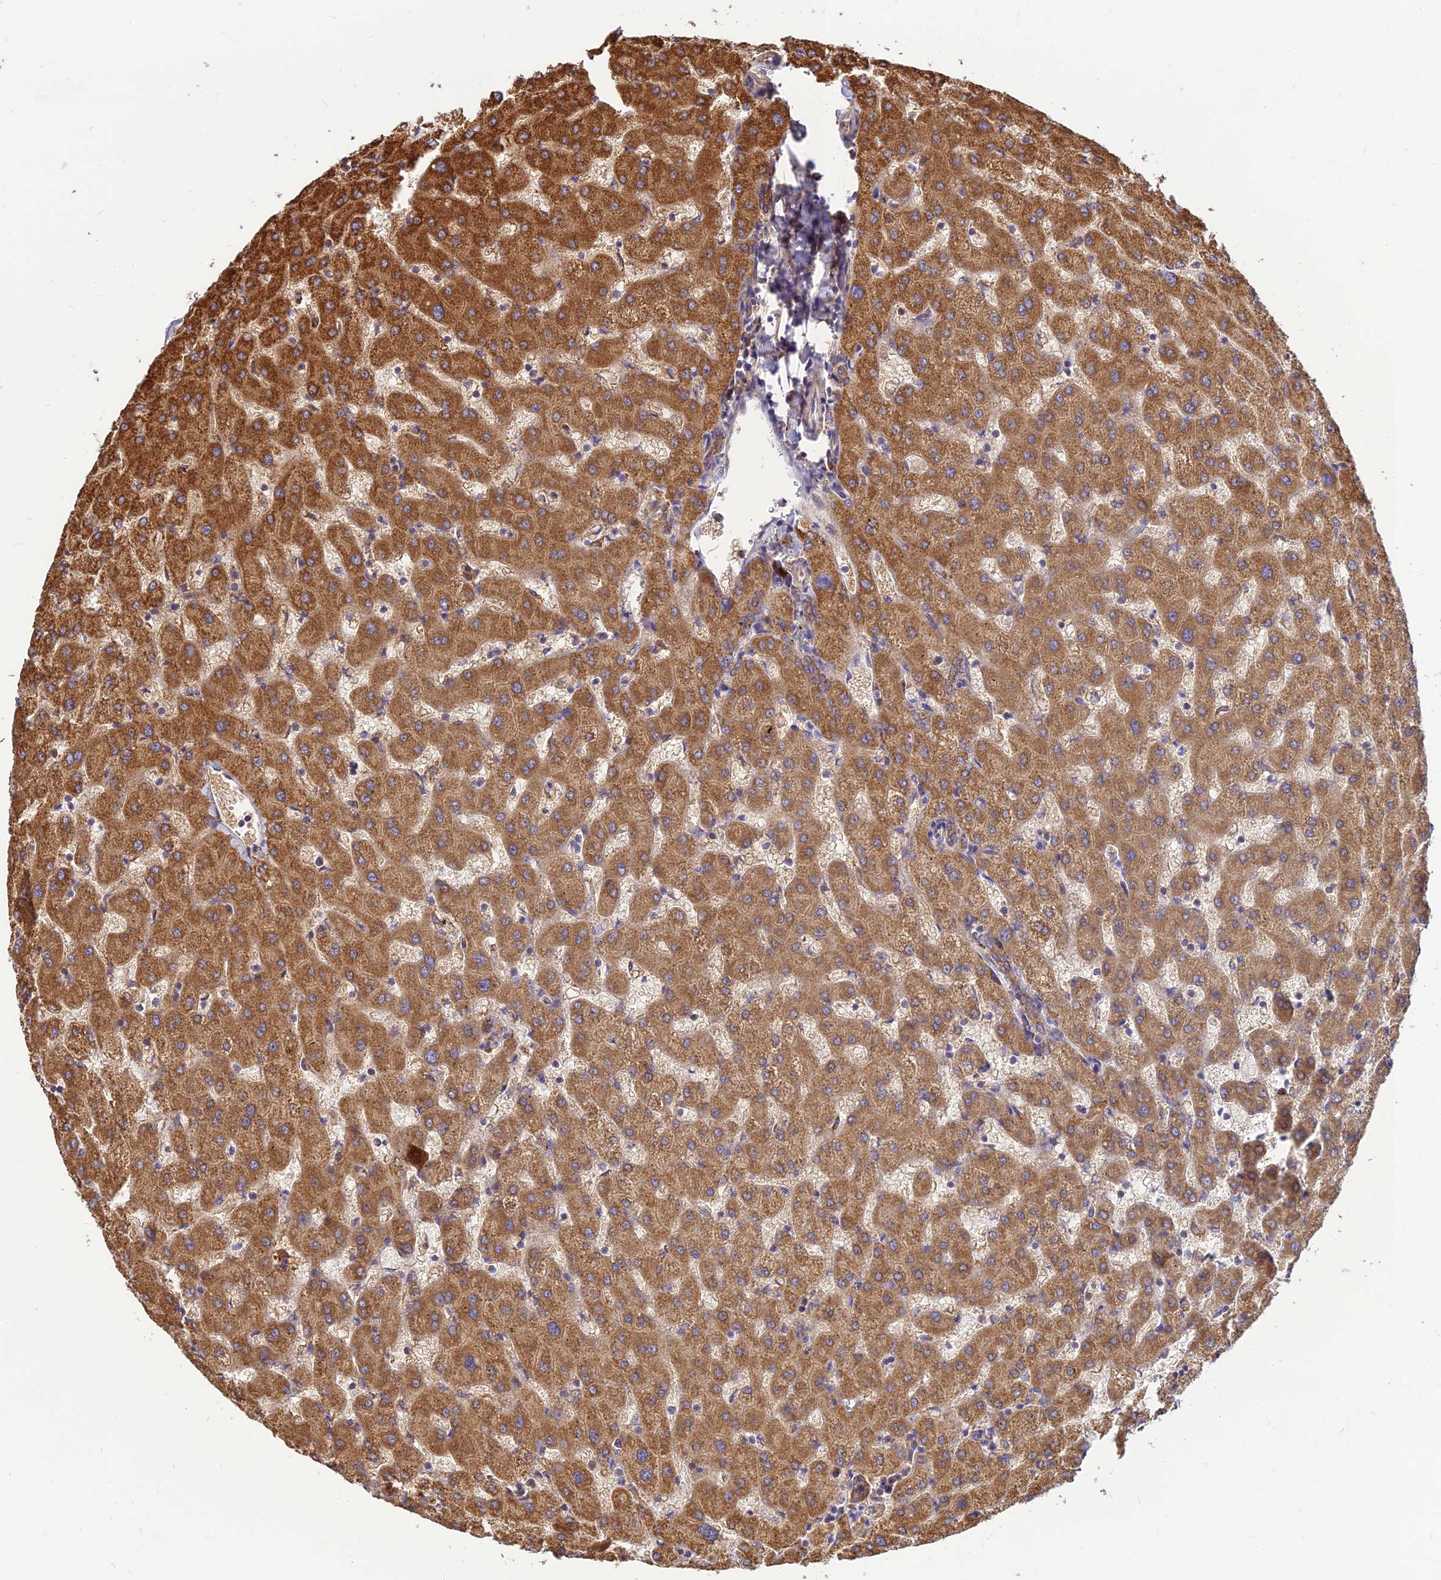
{"staining": {"intensity": "strong", "quantity": ">75%", "location": "cytoplasmic/membranous"}, "tissue": "liver", "cell_type": "Cholangiocytes", "image_type": "normal", "snomed": [{"axis": "morphology", "description": "Normal tissue, NOS"}, {"axis": "topography", "description": "Liver"}], "caption": "This photomicrograph exhibits IHC staining of unremarkable human liver, with high strong cytoplasmic/membranous staining in about >75% of cholangiocytes.", "gene": "THUMPD2", "patient": {"sex": "female", "age": 63}}